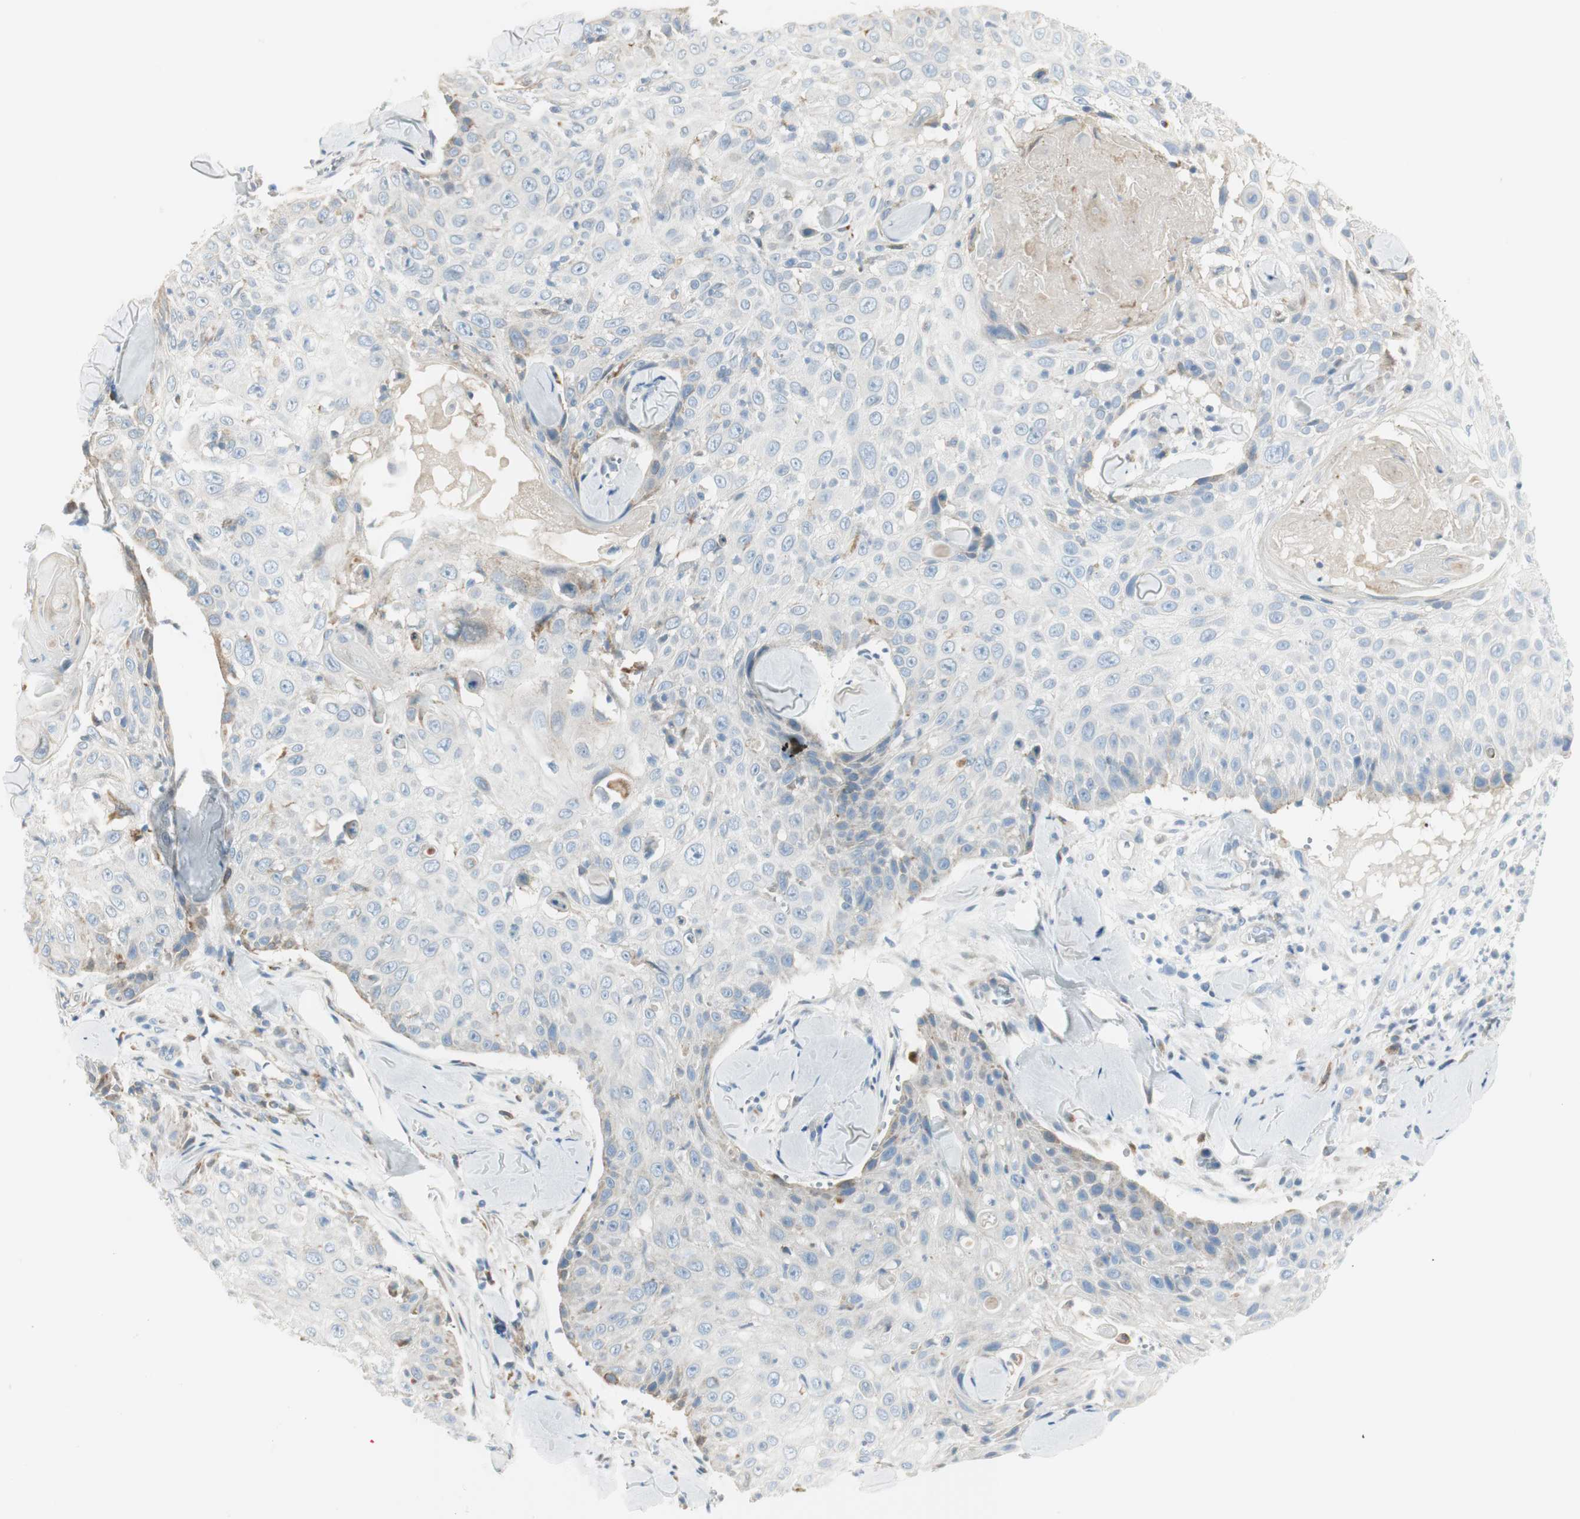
{"staining": {"intensity": "negative", "quantity": "none", "location": "none"}, "tissue": "skin cancer", "cell_type": "Tumor cells", "image_type": "cancer", "snomed": [{"axis": "morphology", "description": "Squamous cell carcinoma, NOS"}, {"axis": "topography", "description": "Skin"}], "caption": "A histopathology image of skin cancer (squamous cell carcinoma) stained for a protein exhibits no brown staining in tumor cells. (DAB IHC with hematoxylin counter stain).", "gene": "TNFSF11", "patient": {"sex": "male", "age": 86}}